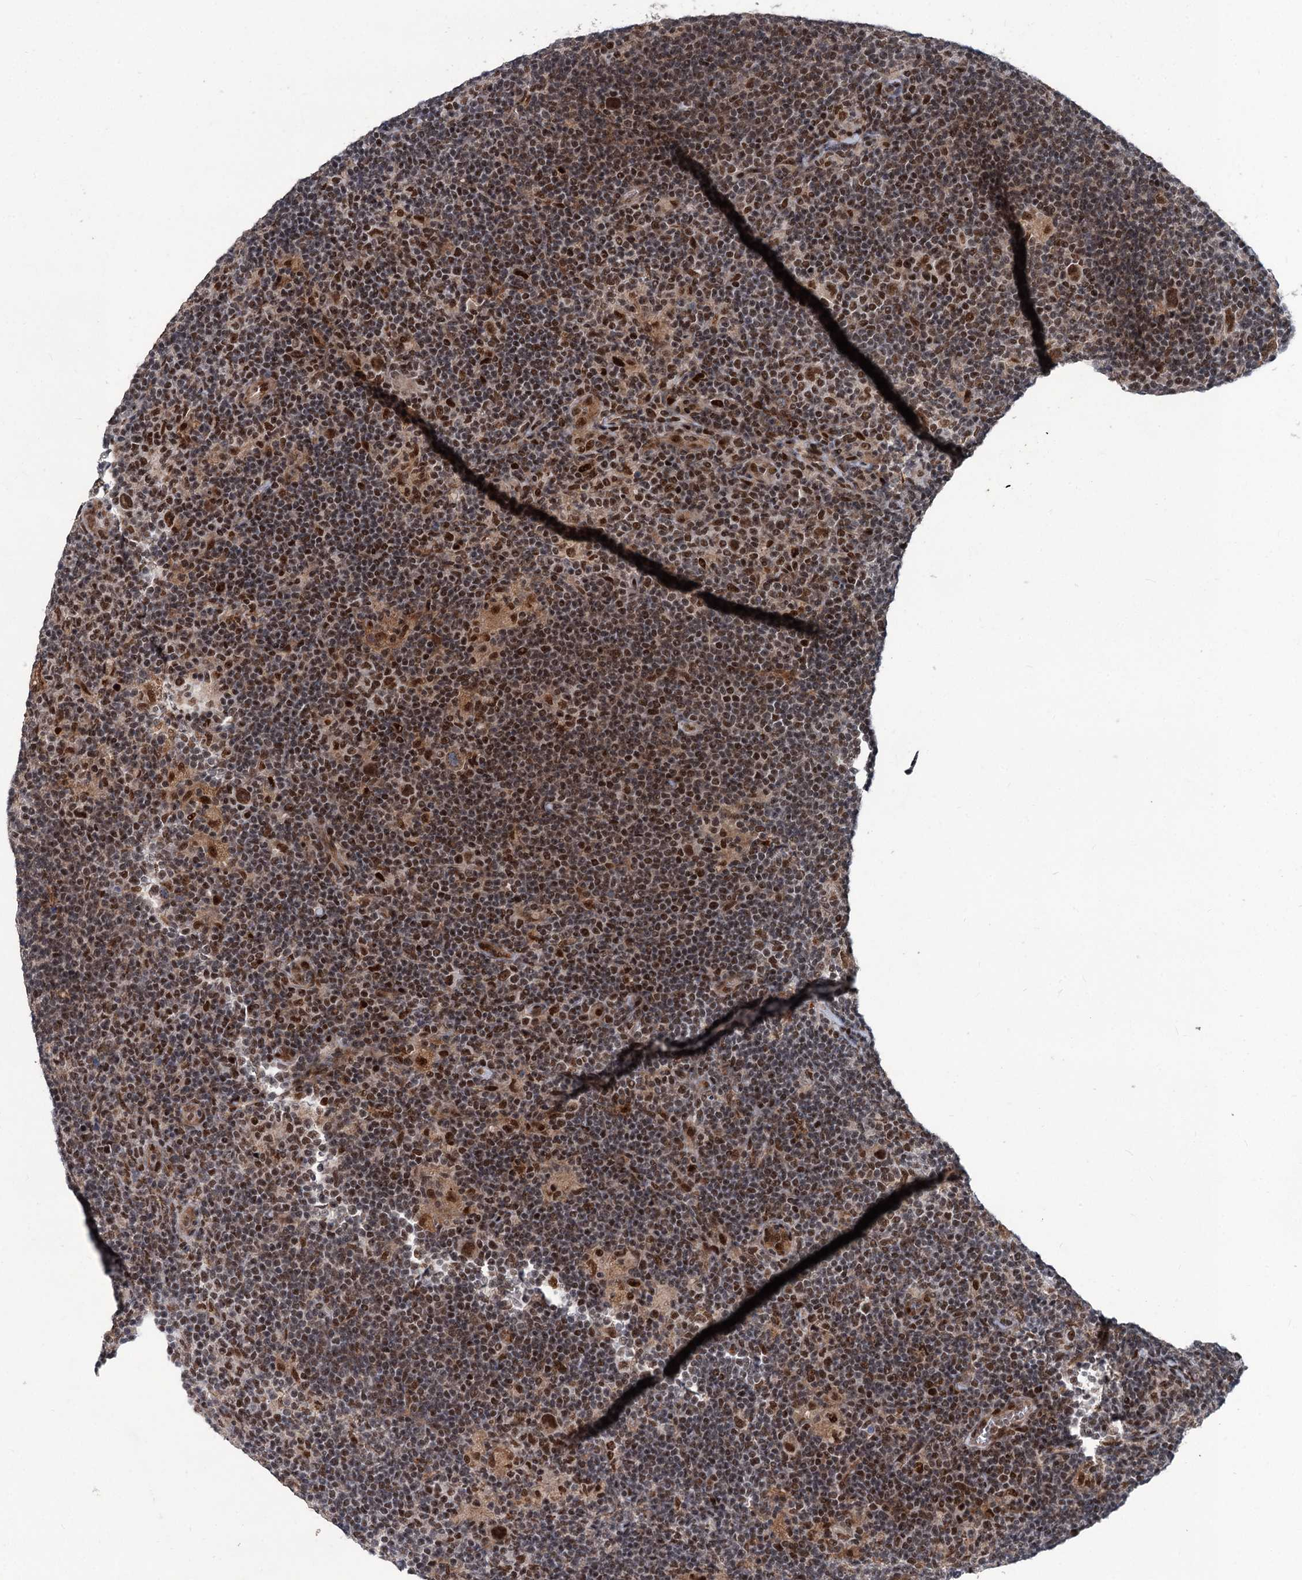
{"staining": {"intensity": "moderate", "quantity": ">75%", "location": "nuclear"}, "tissue": "lymphoma", "cell_type": "Tumor cells", "image_type": "cancer", "snomed": [{"axis": "morphology", "description": "Hodgkin's disease, NOS"}, {"axis": "topography", "description": "Lymph node"}], "caption": "Tumor cells reveal moderate nuclear expression in about >75% of cells in lymphoma.", "gene": "PHF8", "patient": {"sex": "female", "age": 57}}